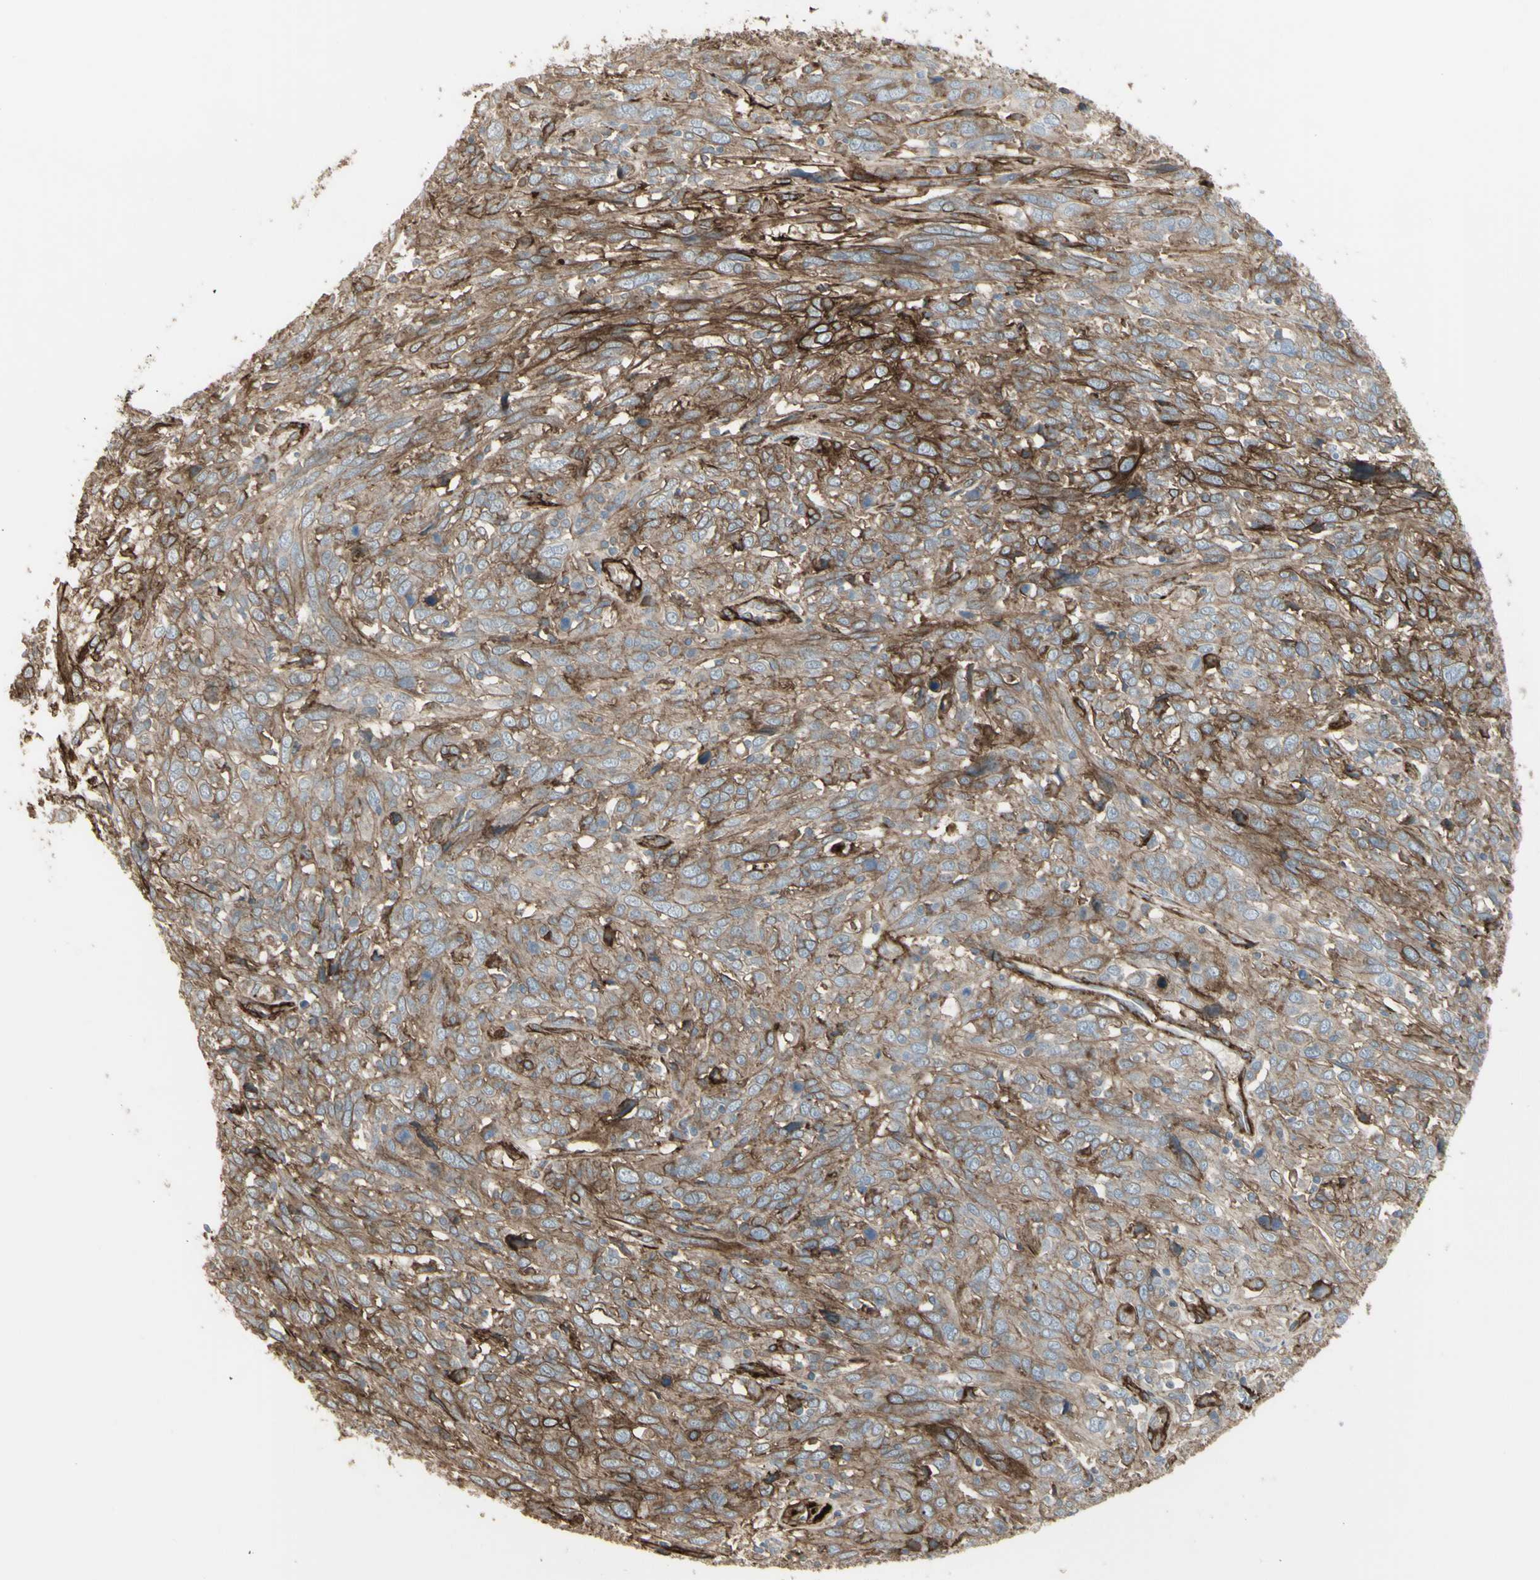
{"staining": {"intensity": "moderate", "quantity": "25%-75%", "location": "cytoplasmic/membranous"}, "tissue": "cervical cancer", "cell_type": "Tumor cells", "image_type": "cancer", "snomed": [{"axis": "morphology", "description": "Squamous cell carcinoma, NOS"}, {"axis": "topography", "description": "Cervix"}], "caption": "Cervical squamous cell carcinoma stained for a protein reveals moderate cytoplasmic/membranous positivity in tumor cells.", "gene": "CD276", "patient": {"sex": "female", "age": 46}}